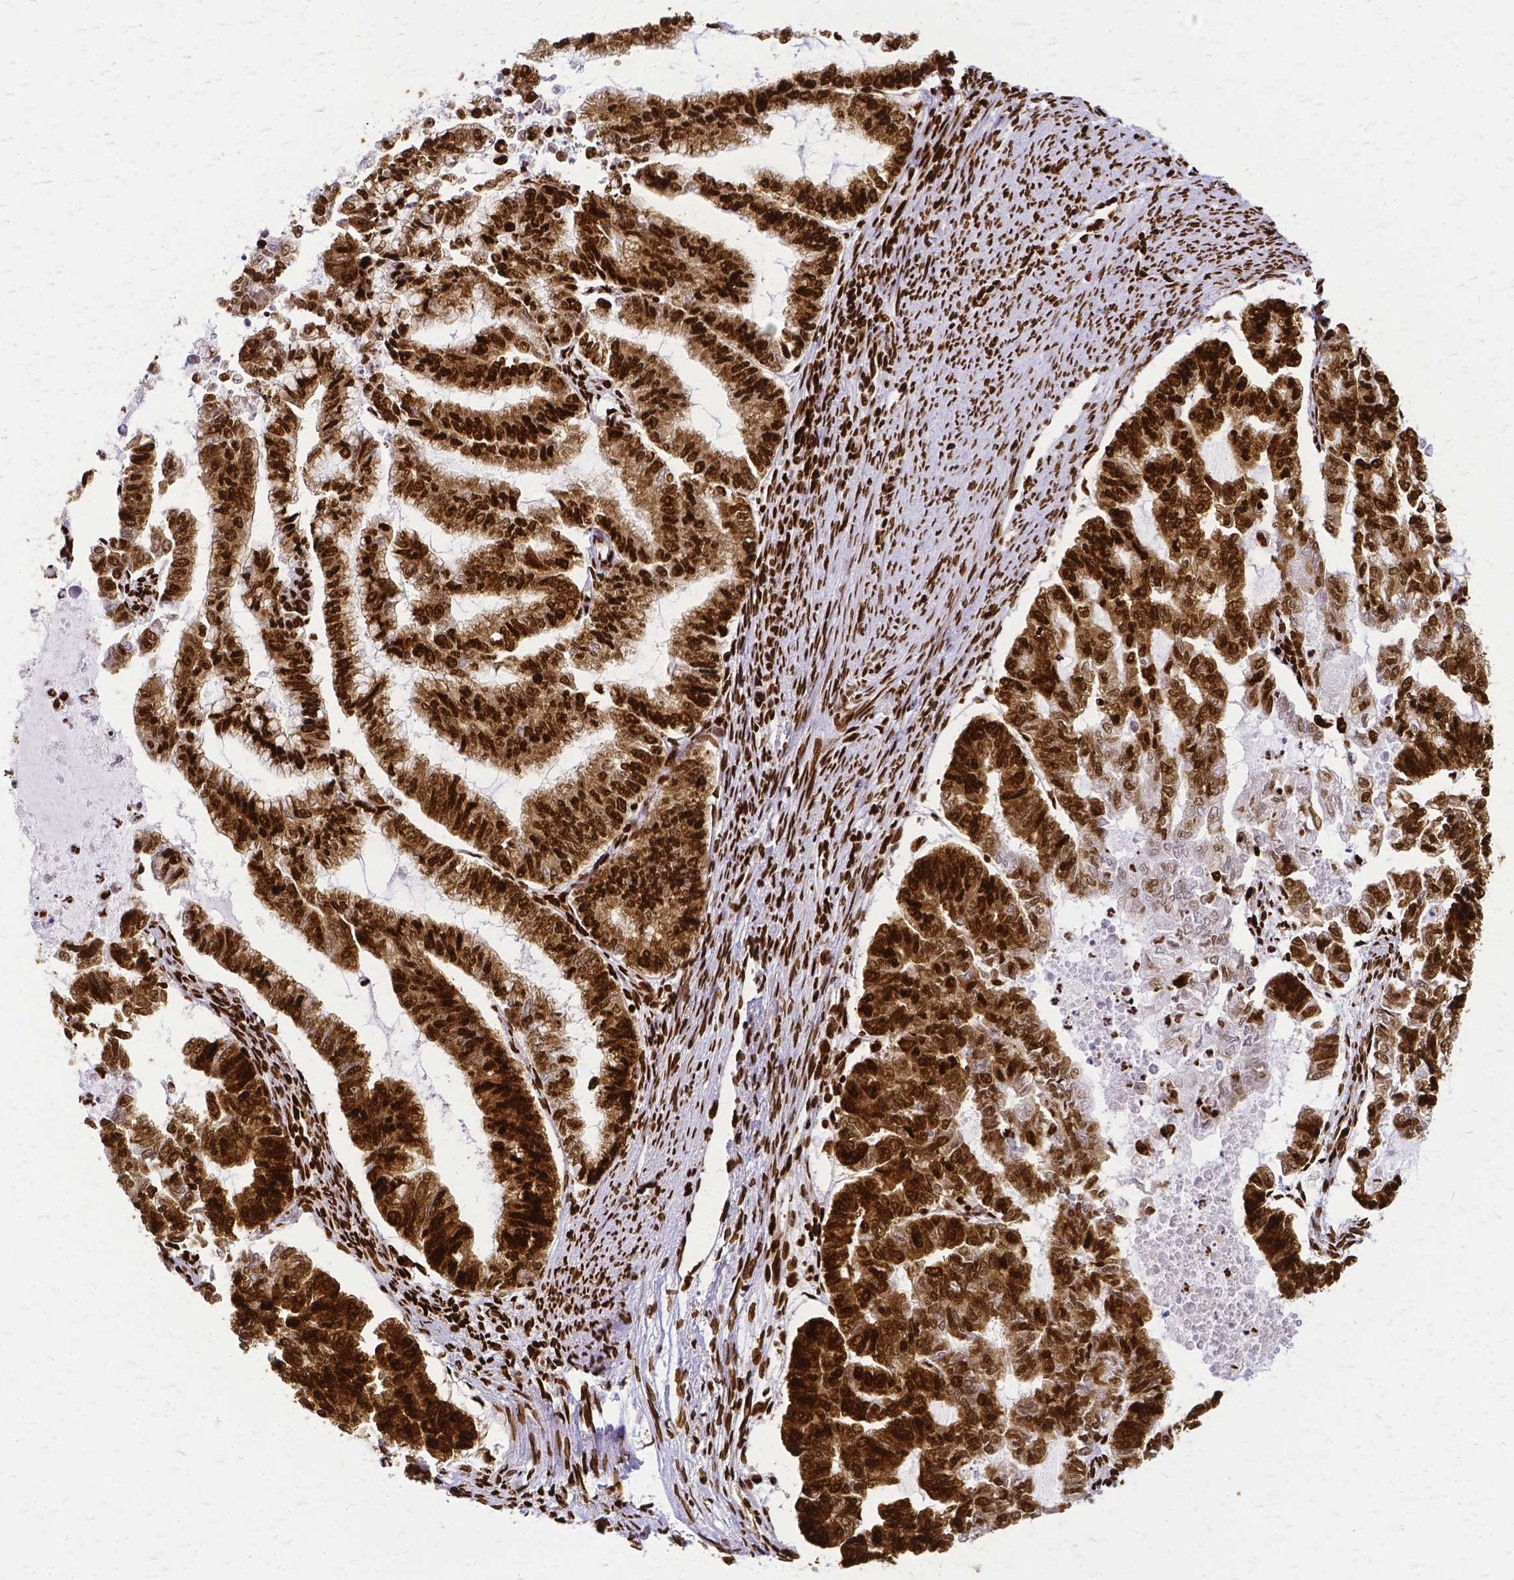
{"staining": {"intensity": "strong", "quantity": ">75%", "location": "cytoplasmic/membranous,nuclear"}, "tissue": "endometrial cancer", "cell_type": "Tumor cells", "image_type": "cancer", "snomed": [{"axis": "morphology", "description": "Adenocarcinoma, NOS"}, {"axis": "topography", "description": "Endometrium"}], "caption": "Human endometrial cancer (adenocarcinoma) stained with a brown dye shows strong cytoplasmic/membranous and nuclear positive staining in approximately >75% of tumor cells.", "gene": "SFPQ", "patient": {"sex": "female", "age": 79}}